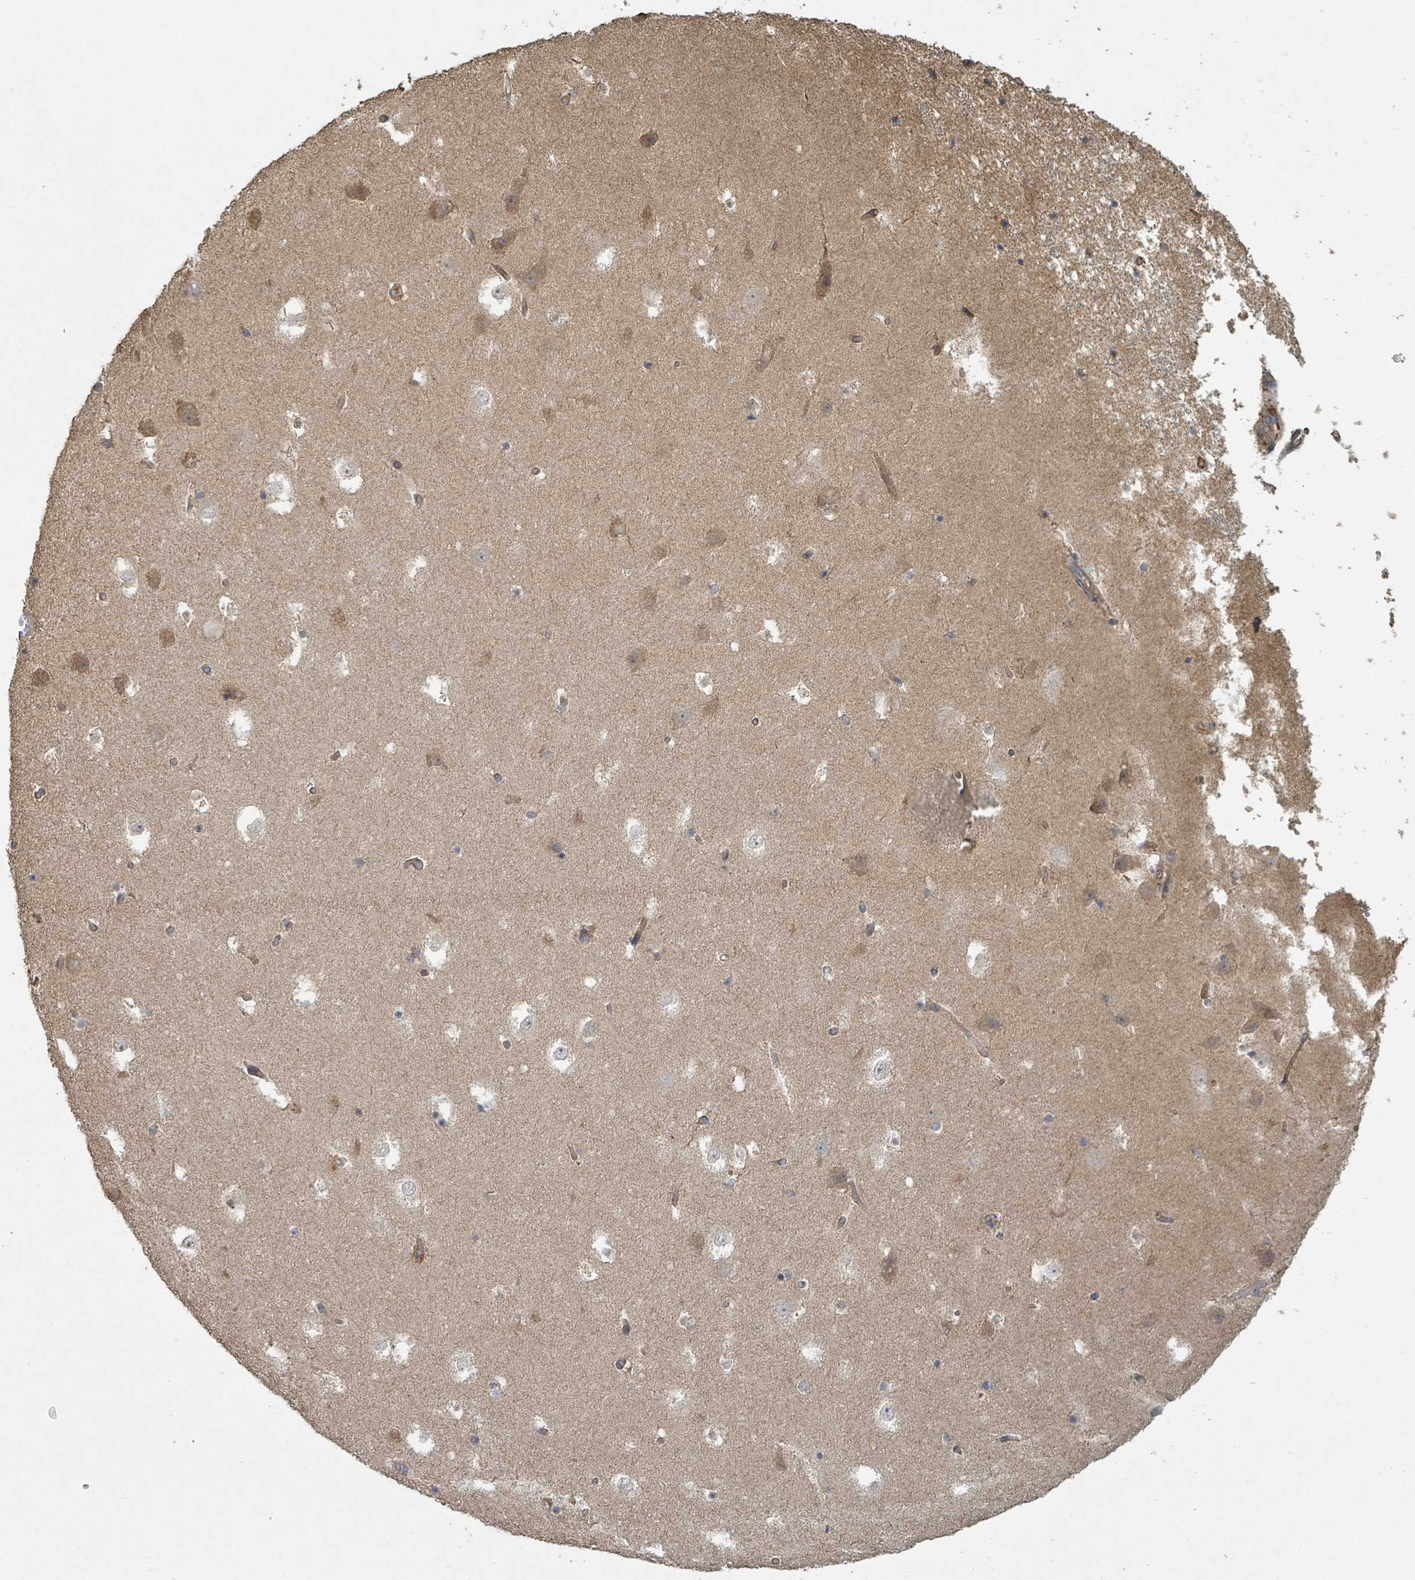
{"staining": {"intensity": "negative", "quantity": "none", "location": "none"}, "tissue": "hippocampus", "cell_type": "Glial cells", "image_type": "normal", "snomed": [{"axis": "morphology", "description": "Normal tissue, NOS"}, {"axis": "topography", "description": "Hippocampus"}], "caption": "The histopathology image displays no significant staining in glial cells of hippocampus. (Brightfield microscopy of DAB (3,3'-diaminobenzidine) immunohistochemistry (IHC) at high magnification).", "gene": "WDFY1", "patient": {"sex": "female", "age": 52}}